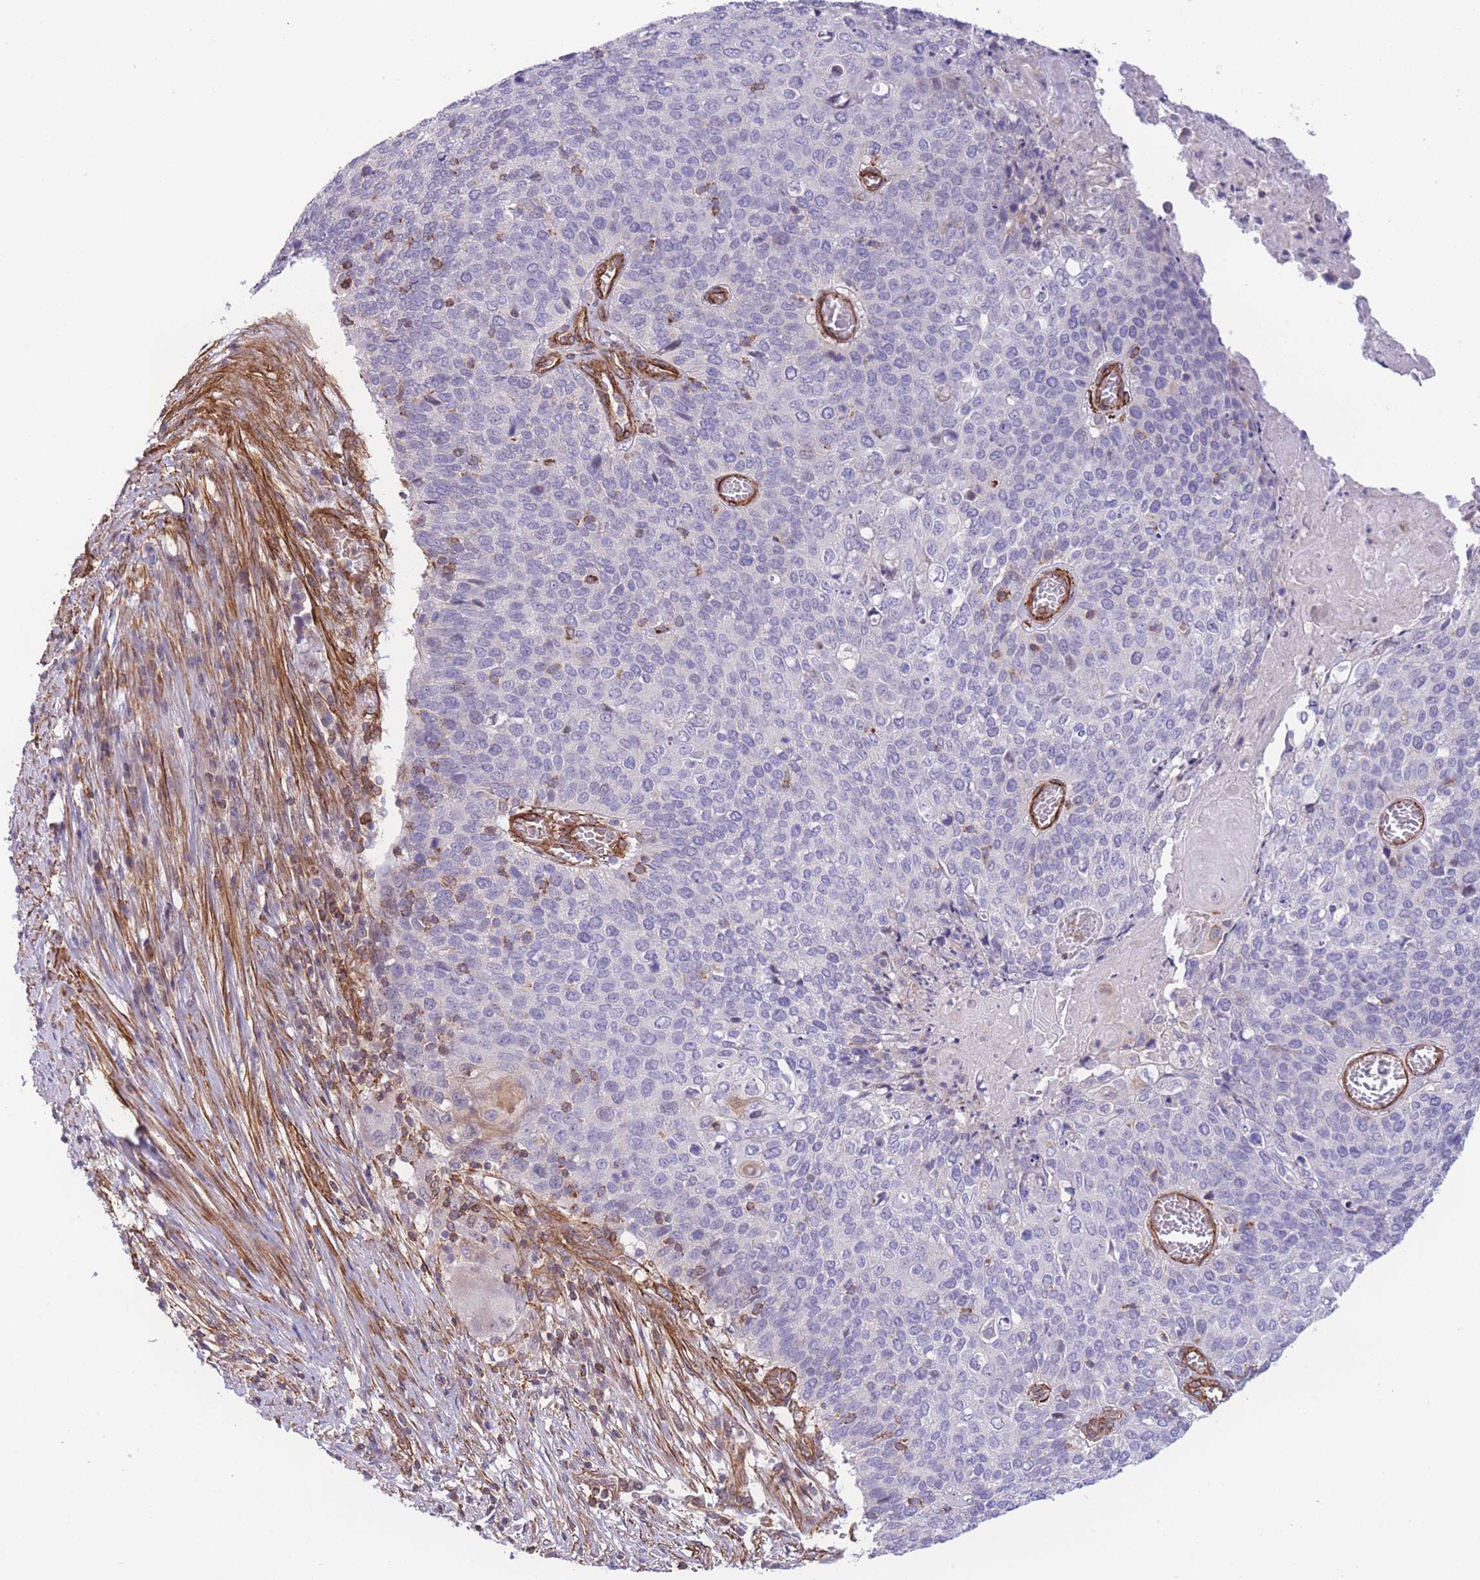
{"staining": {"intensity": "negative", "quantity": "none", "location": "none"}, "tissue": "cervical cancer", "cell_type": "Tumor cells", "image_type": "cancer", "snomed": [{"axis": "morphology", "description": "Squamous cell carcinoma, NOS"}, {"axis": "topography", "description": "Cervix"}], "caption": "There is no significant positivity in tumor cells of squamous cell carcinoma (cervical). Brightfield microscopy of immunohistochemistry (IHC) stained with DAB (3,3'-diaminobenzidine) (brown) and hematoxylin (blue), captured at high magnification.", "gene": "CDC25B", "patient": {"sex": "female", "age": 39}}